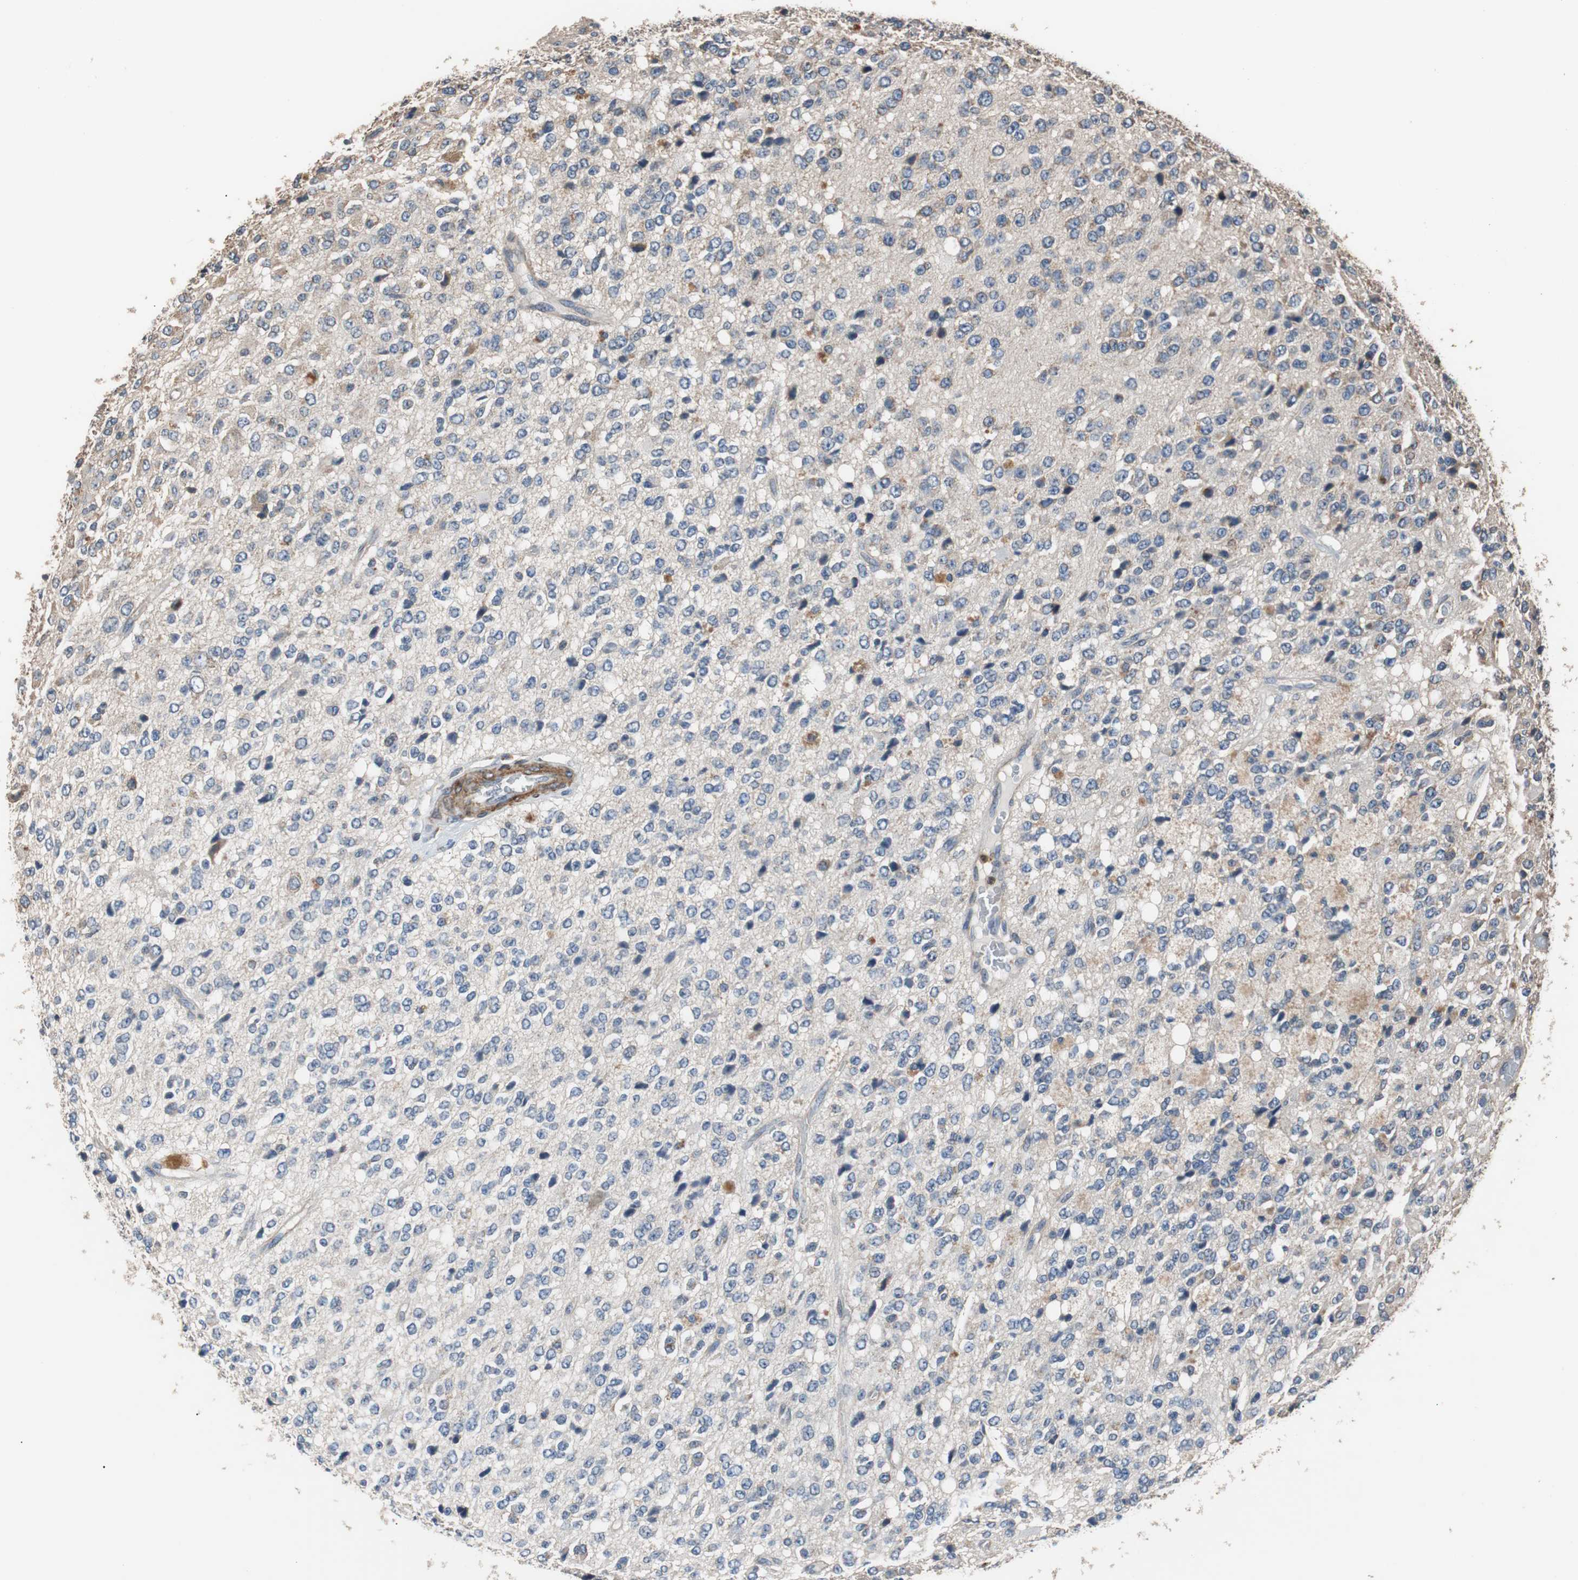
{"staining": {"intensity": "moderate", "quantity": "<25%", "location": "cytoplasmic/membranous"}, "tissue": "glioma", "cell_type": "Tumor cells", "image_type": "cancer", "snomed": [{"axis": "morphology", "description": "Glioma, malignant, High grade"}, {"axis": "topography", "description": "pancreas cauda"}], "caption": "High-grade glioma (malignant) stained with immunohistochemistry displays moderate cytoplasmic/membranous staining in about <25% of tumor cells. Using DAB (brown) and hematoxylin (blue) stains, captured at high magnification using brightfield microscopy.", "gene": "PITRM1", "patient": {"sex": "male", "age": 60}}